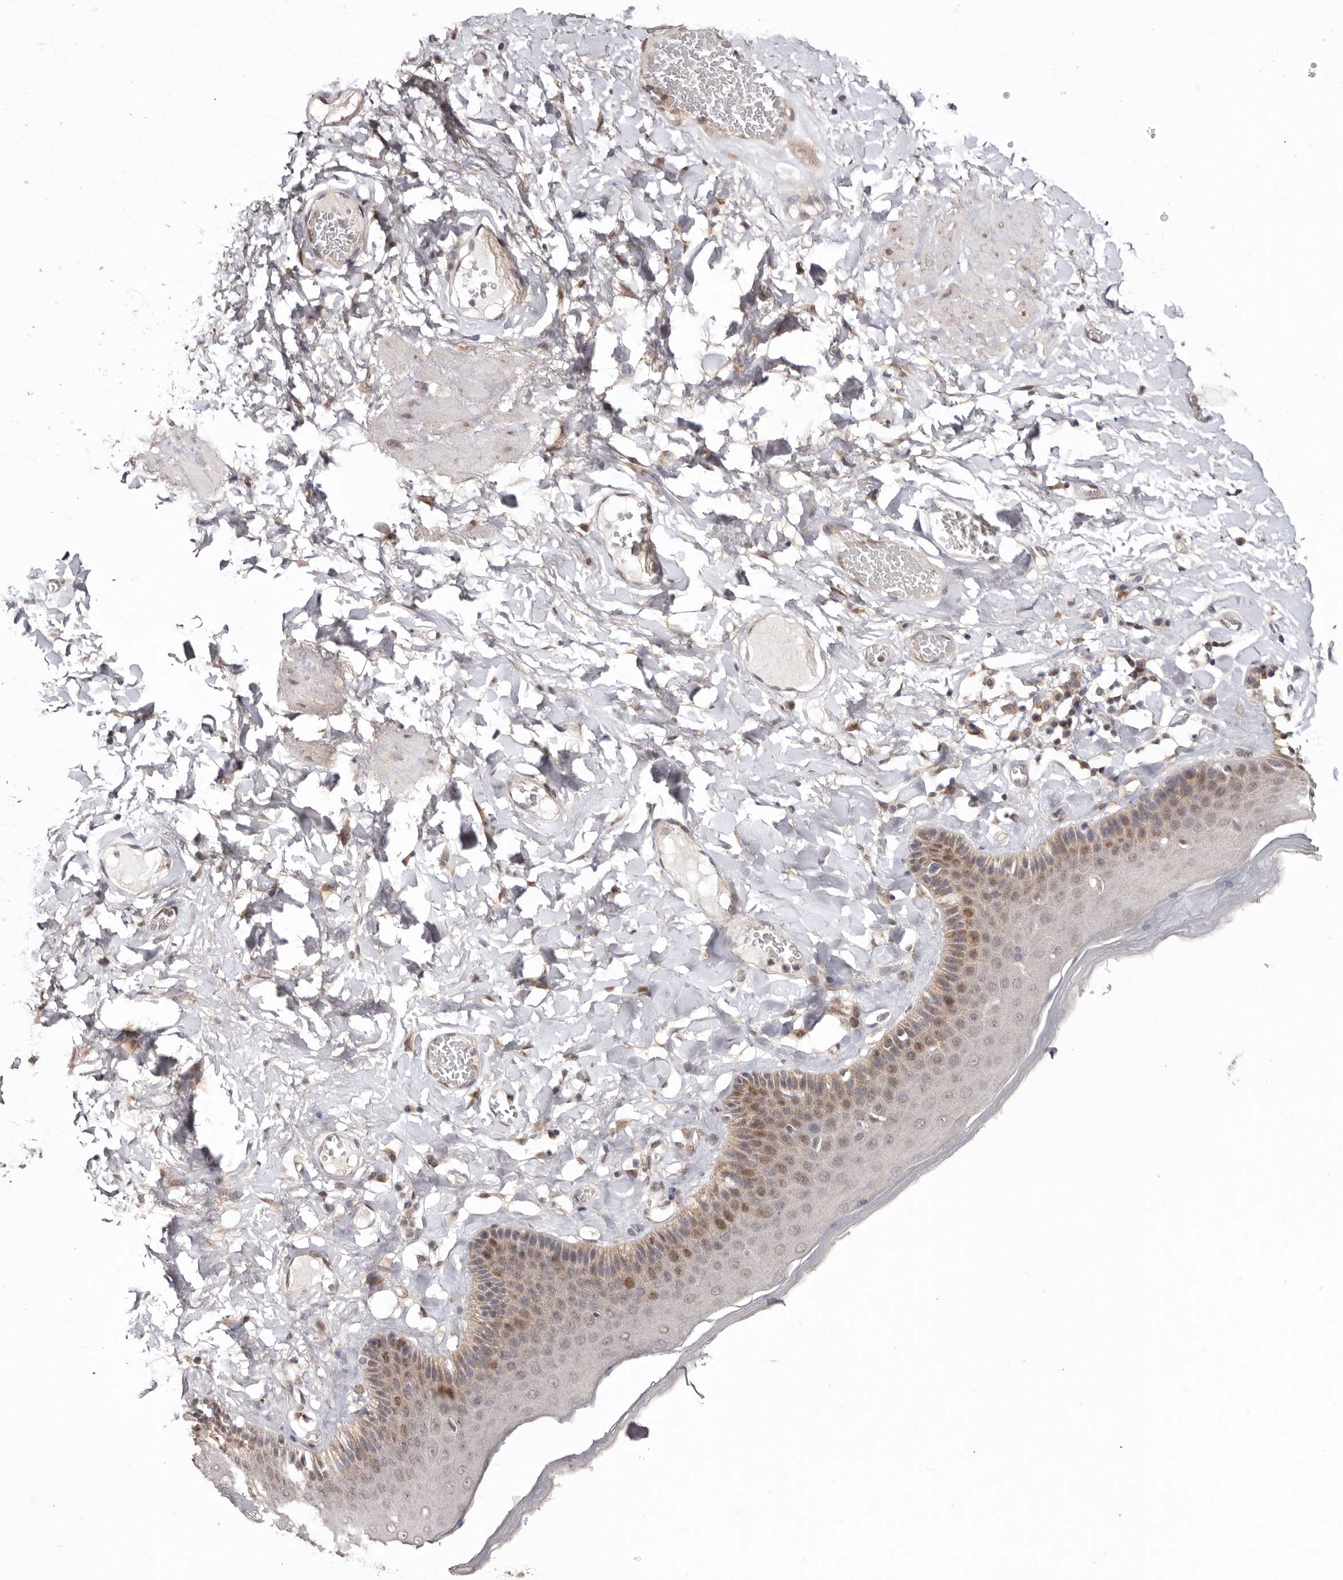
{"staining": {"intensity": "weak", "quantity": "25%-75%", "location": "cytoplasmic/membranous,nuclear"}, "tissue": "skin", "cell_type": "Epidermal cells", "image_type": "normal", "snomed": [{"axis": "morphology", "description": "Normal tissue, NOS"}, {"axis": "topography", "description": "Anal"}], "caption": "Weak cytoplasmic/membranous,nuclear protein positivity is appreciated in about 25%-75% of epidermal cells in skin. (brown staining indicates protein expression, while blue staining denotes nuclei).", "gene": "NOTCH1", "patient": {"sex": "male", "age": 69}}